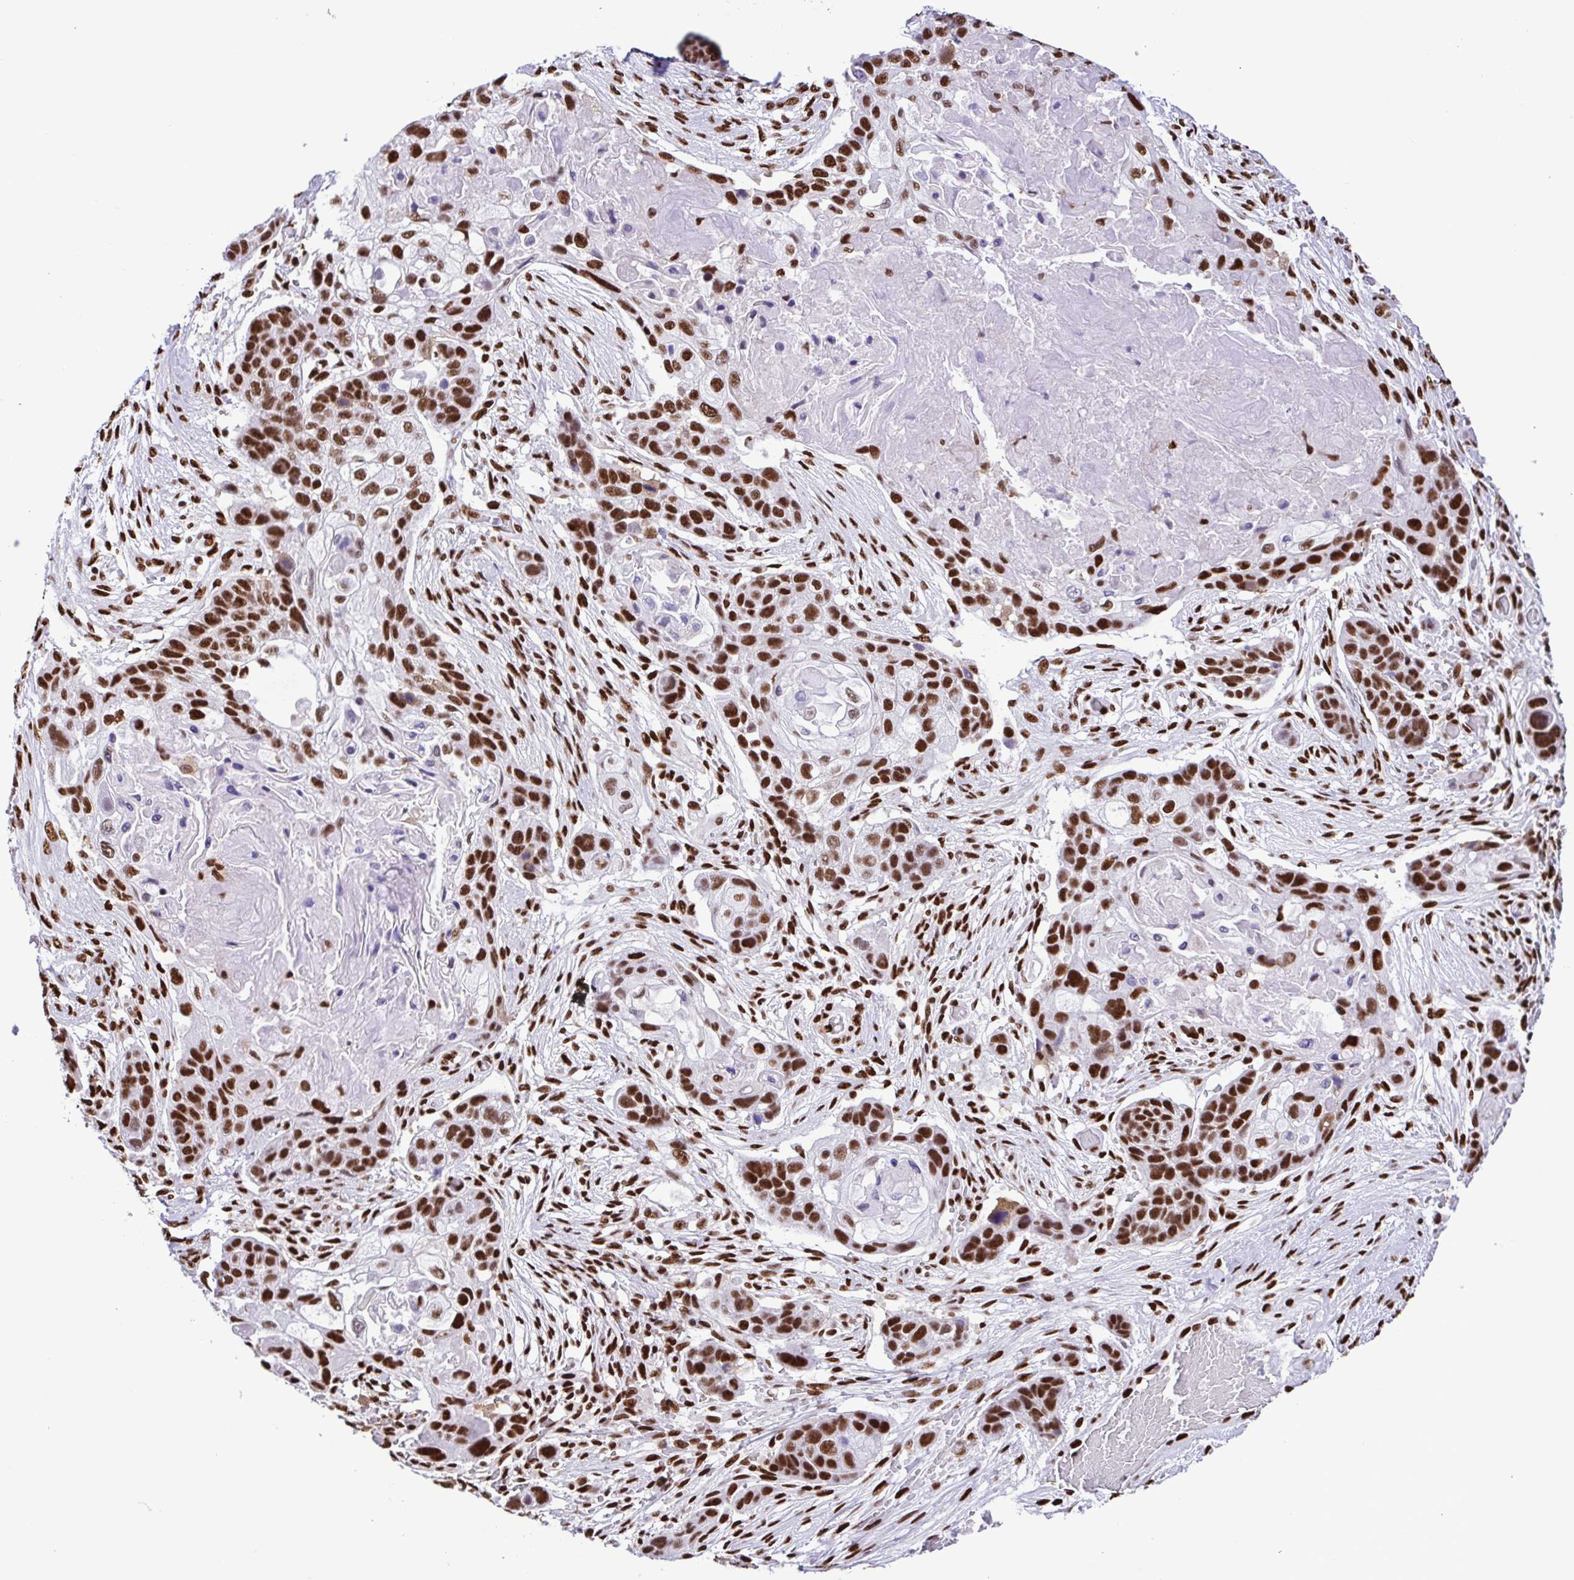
{"staining": {"intensity": "strong", "quantity": ">75%", "location": "nuclear"}, "tissue": "lung cancer", "cell_type": "Tumor cells", "image_type": "cancer", "snomed": [{"axis": "morphology", "description": "Squamous cell carcinoma, NOS"}, {"axis": "topography", "description": "Lung"}], "caption": "A photomicrograph of lung cancer stained for a protein demonstrates strong nuclear brown staining in tumor cells.", "gene": "TRIM28", "patient": {"sex": "male", "age": 69}}